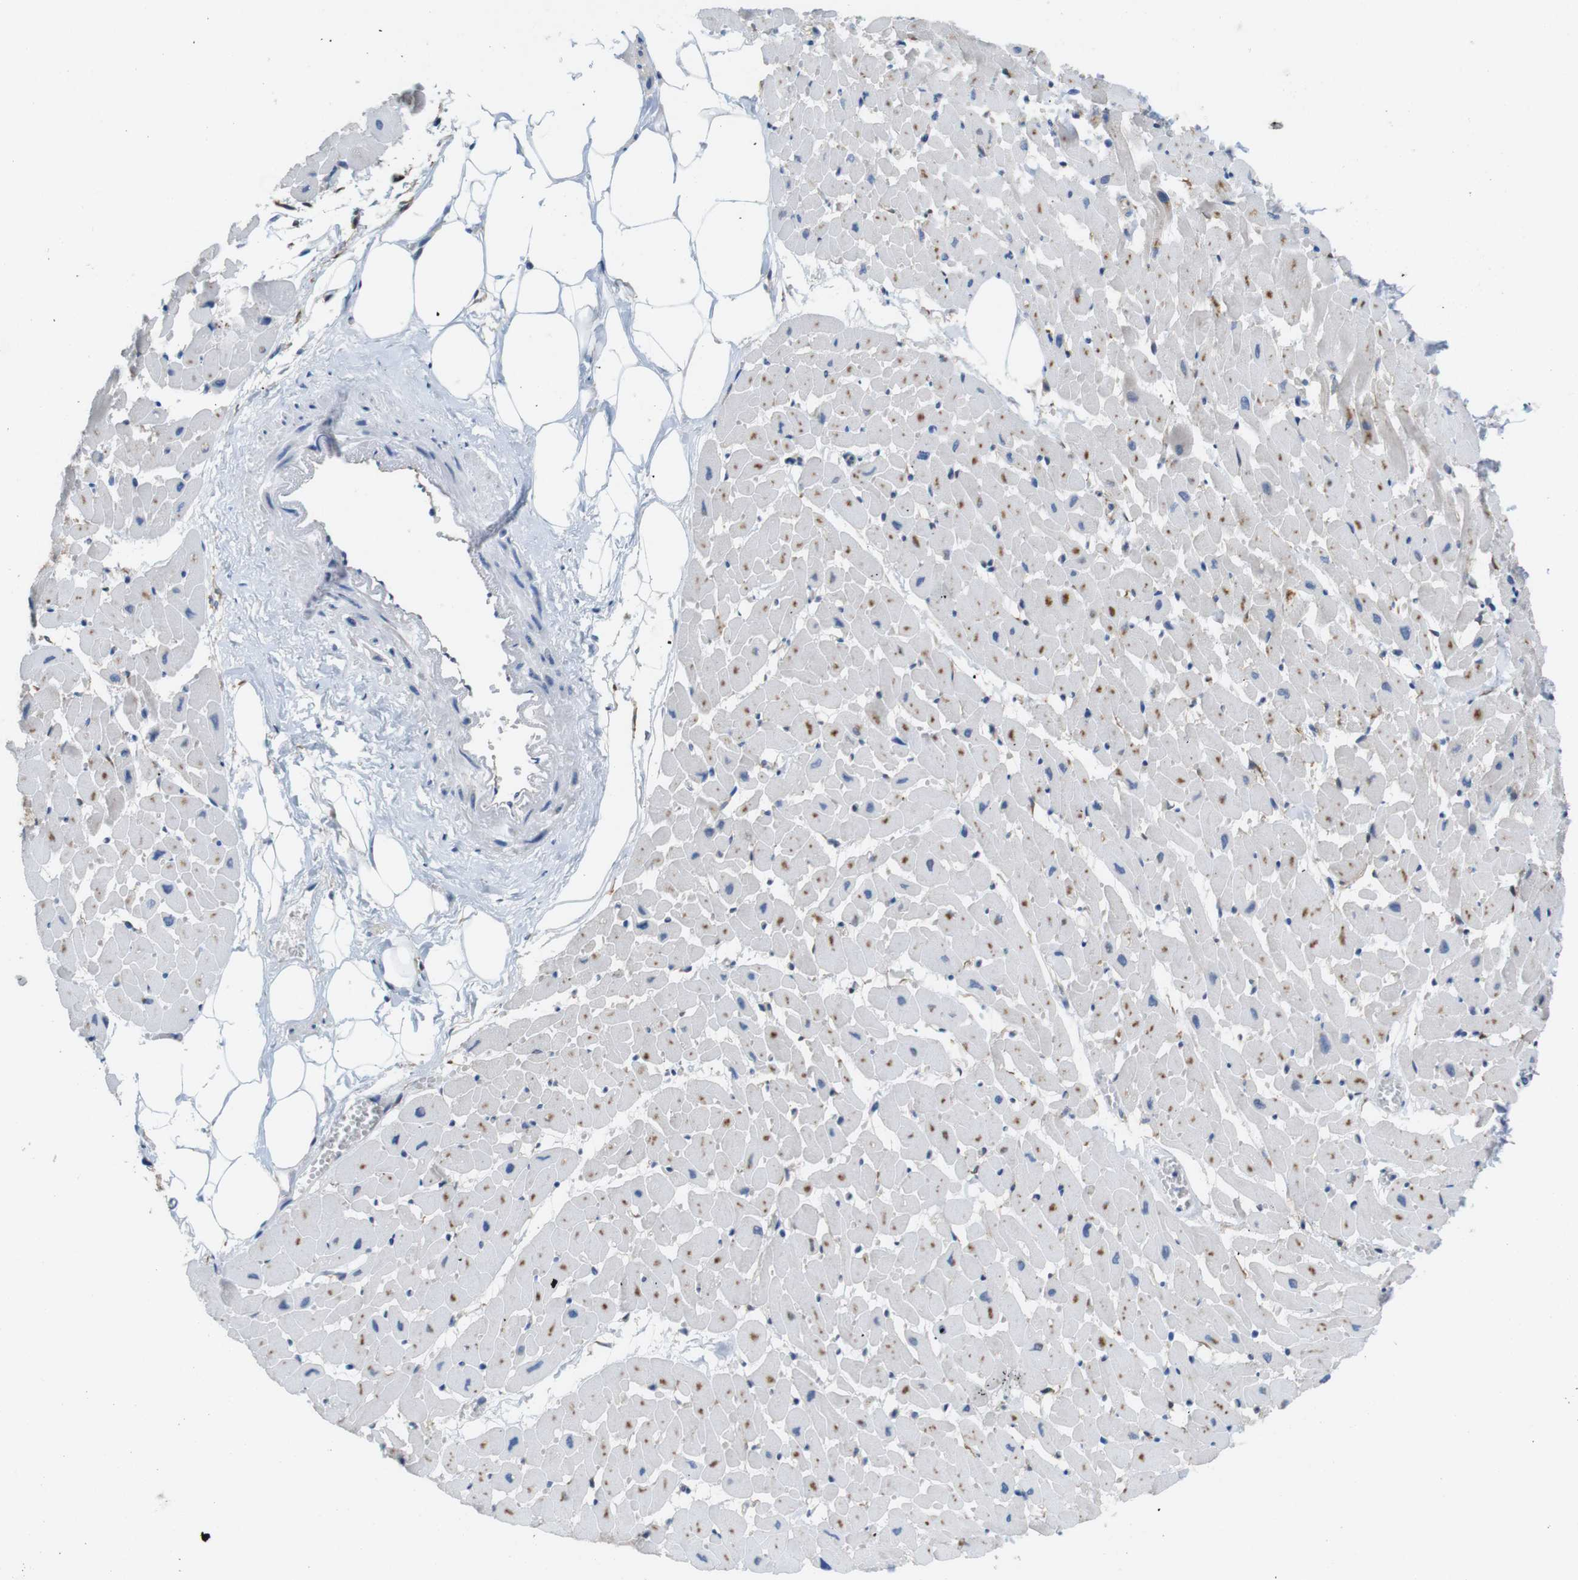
{"staining": {"intensity": "moderate", "quantity": "25%-75%", "location": "cytoplasmic/membranous"}, "tissue": "heart muscle", "cell_type": "Cardiomyocytes", "image_type": "normal", "snomed": [{"axis": "morphology", "description": "Normal tissue, NOS"}, {"axis": "topography", "description": "Heart"}], "caption": "The photomicrograph displays a brown stain indicating the presence of a protein in the cytoplasmic/membranous of cardiomyocytes in heart muscle.", "gene": "DCLK1", "patient": {"sex": "female", "age": 19}}